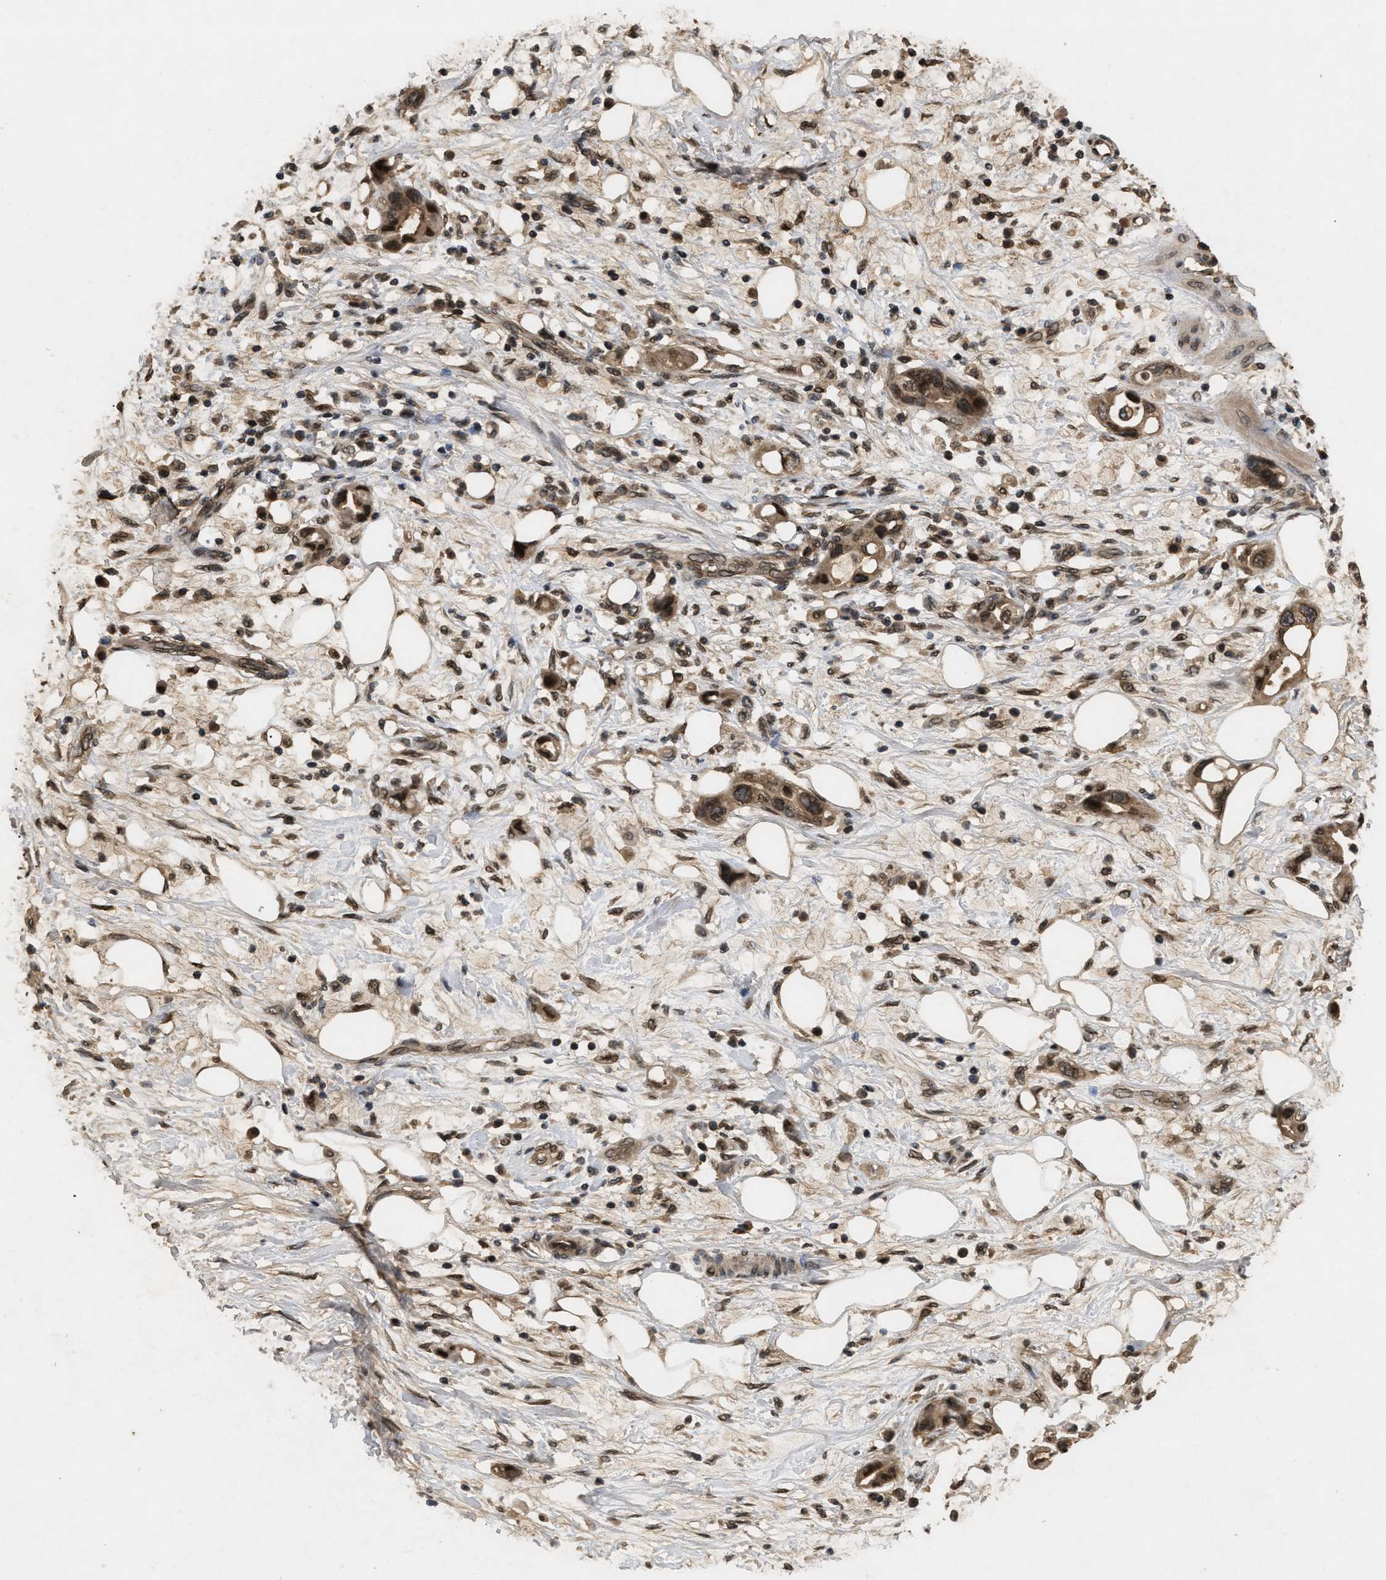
{"staining": {"intensity": "moderate", "quantity": ">75%", "location": "cytoplasmic/membranous,nuclear"}, "tissue": "pancreatic cancer", "cell_type": "Tumor cells", "image_type": "cancer", "snomed": [{"axis": "morphology", "description": "Adenocarcinoma, NOS"}, {"axis": "topography", "description": "Pancreas"}], "caption": "Immunohistochemistry (IHC) photomicrograph of pancreatic cancer stained for a protein (brown), which shows medium levels of moderate cytoplasmic/membranous and nuclear staining in about >75% of tumor cells.", "gene": "CRY1", "patient": {"sex": "female", "age": 57}}